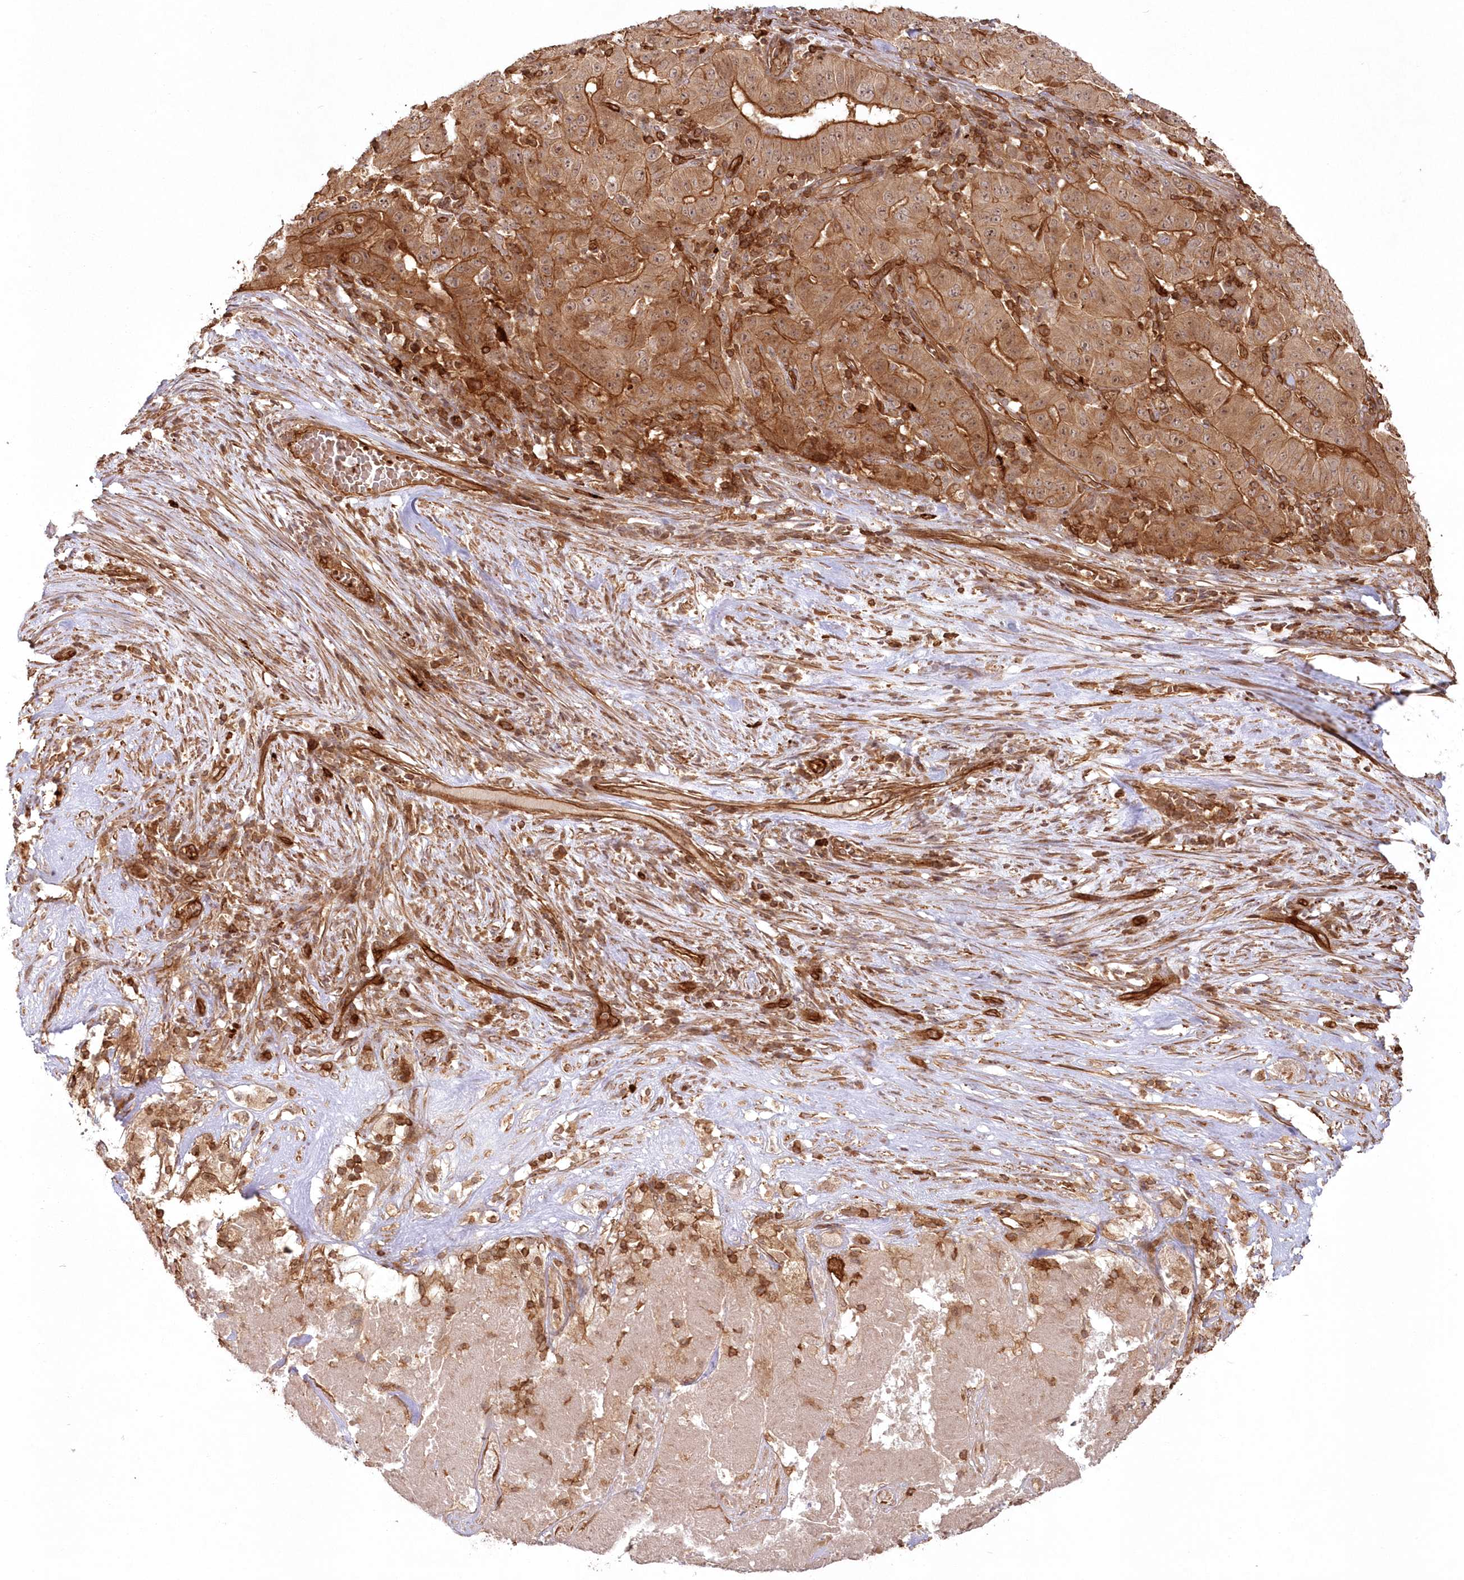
{"staining": {"intensity": "strong", "quantity": ">75%", "location": "cytoplasmic/membranous"}, "tissue": "pancreatic cancer", "cell_type": "Tumor cells", "image_type": "cancer", "snomed": [{"axis": "morphology", "description": "Adenocarcinoma, NOS"}, {"axis": "topography", "description": "Pancreas"}], "caption": "Brown immunohistochemical staining in human pancreatic adenocarcinoma demonstrates strong cytoplasmic/membranous expression in approximately >75% of tumor cells.", "gene": "RGCC", "patient": {"sex": "male", "age": 63}}